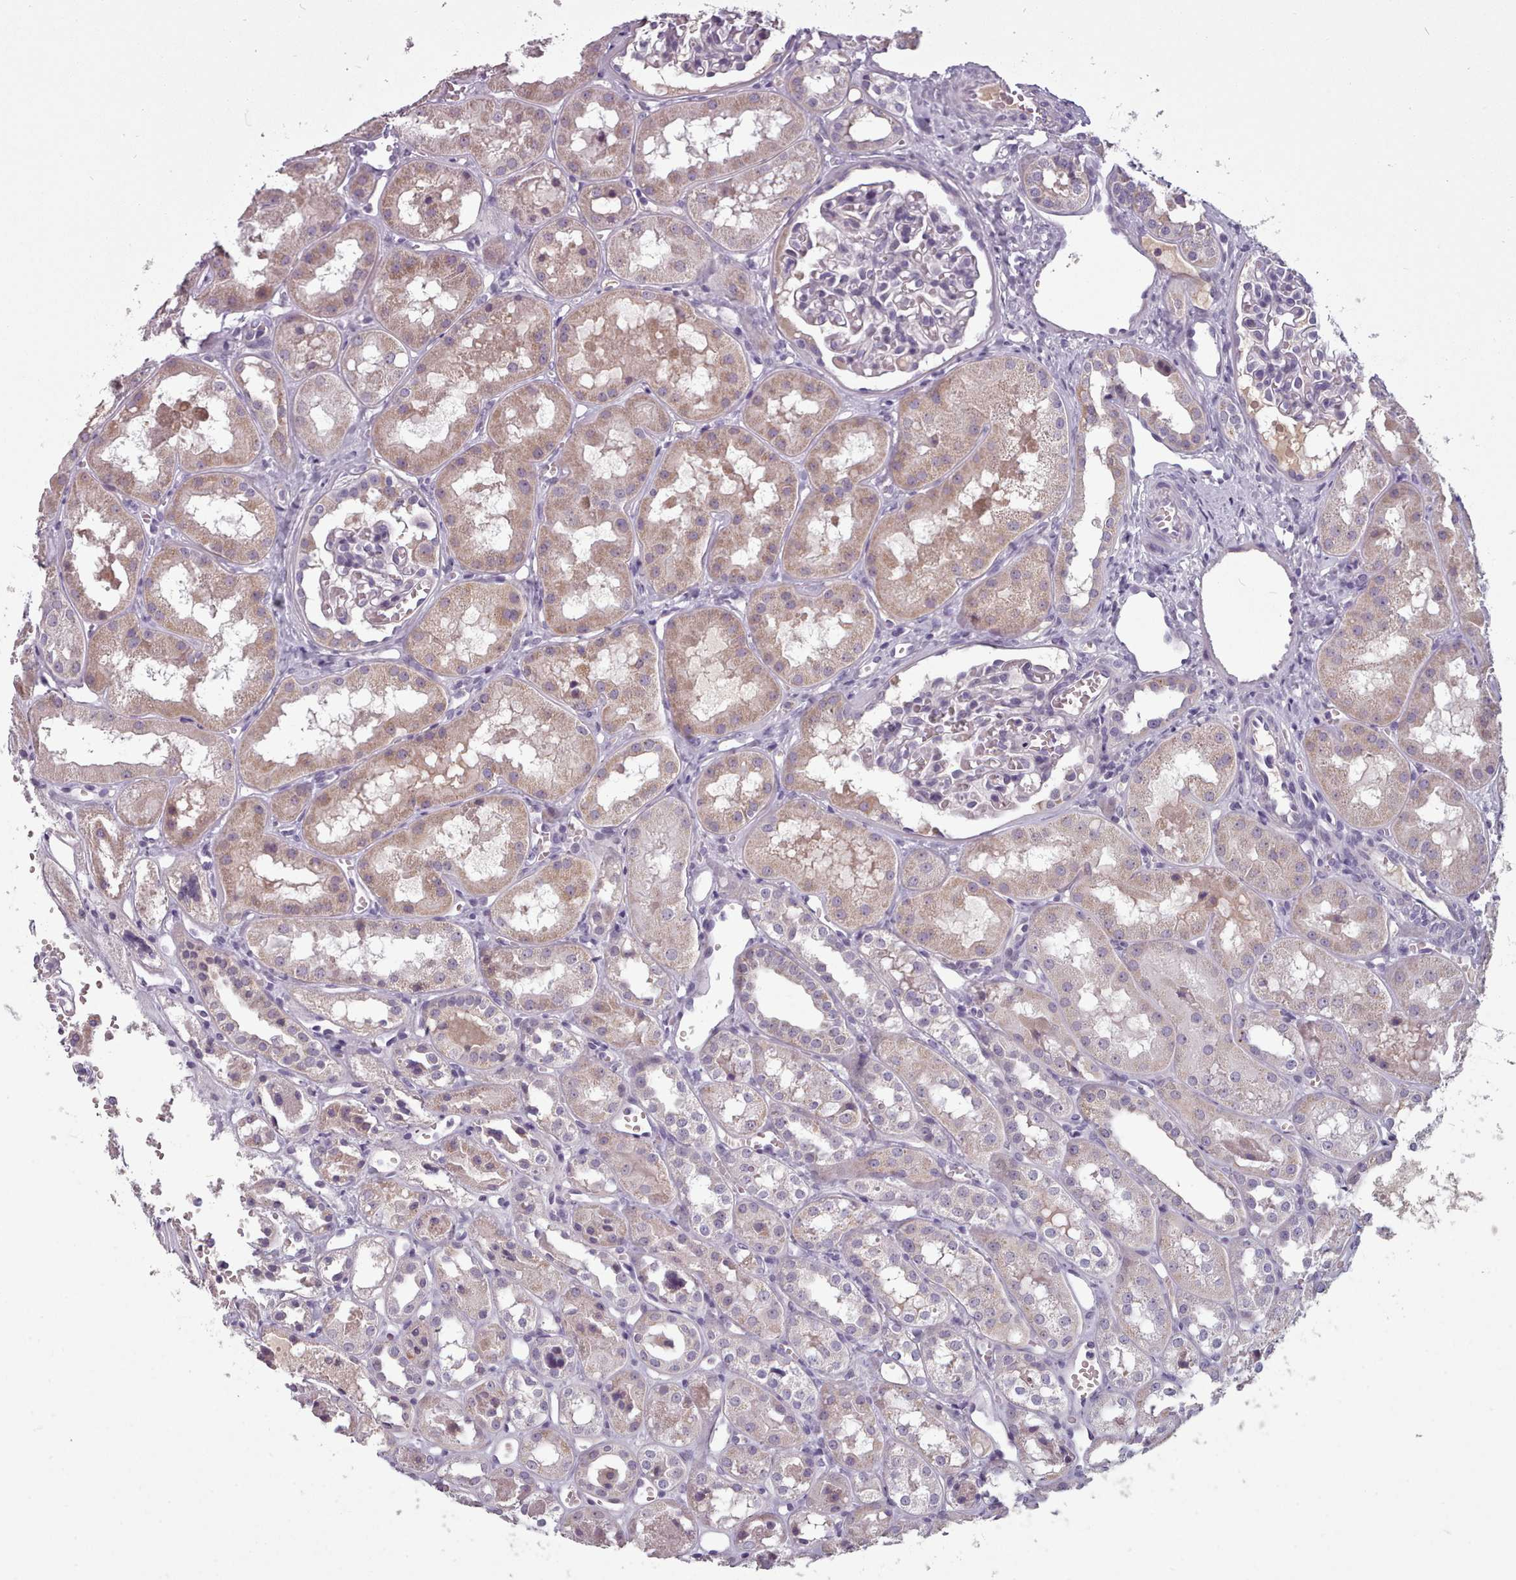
{"staining": {"intensity": "negative", "quantity": "none", "location": "none"}, "tissue": "kidney", "cell_type": "Cells in glomeruli", "image_type": "normal", "snomed": [{"axis": "morphology", "description": "Normal tissue, NOS"}, {"axis": "topography", "description": "Kidney"}], "caption": "Micrograph shows no protein positivity in cells in glomeruli of unremarkable kidney. (DAB (3,3'-diaminobenzidine) immunohistochemistry, high magnification).", "gene": "PBX4", "patient": {"sex": "male", "age": 16}}